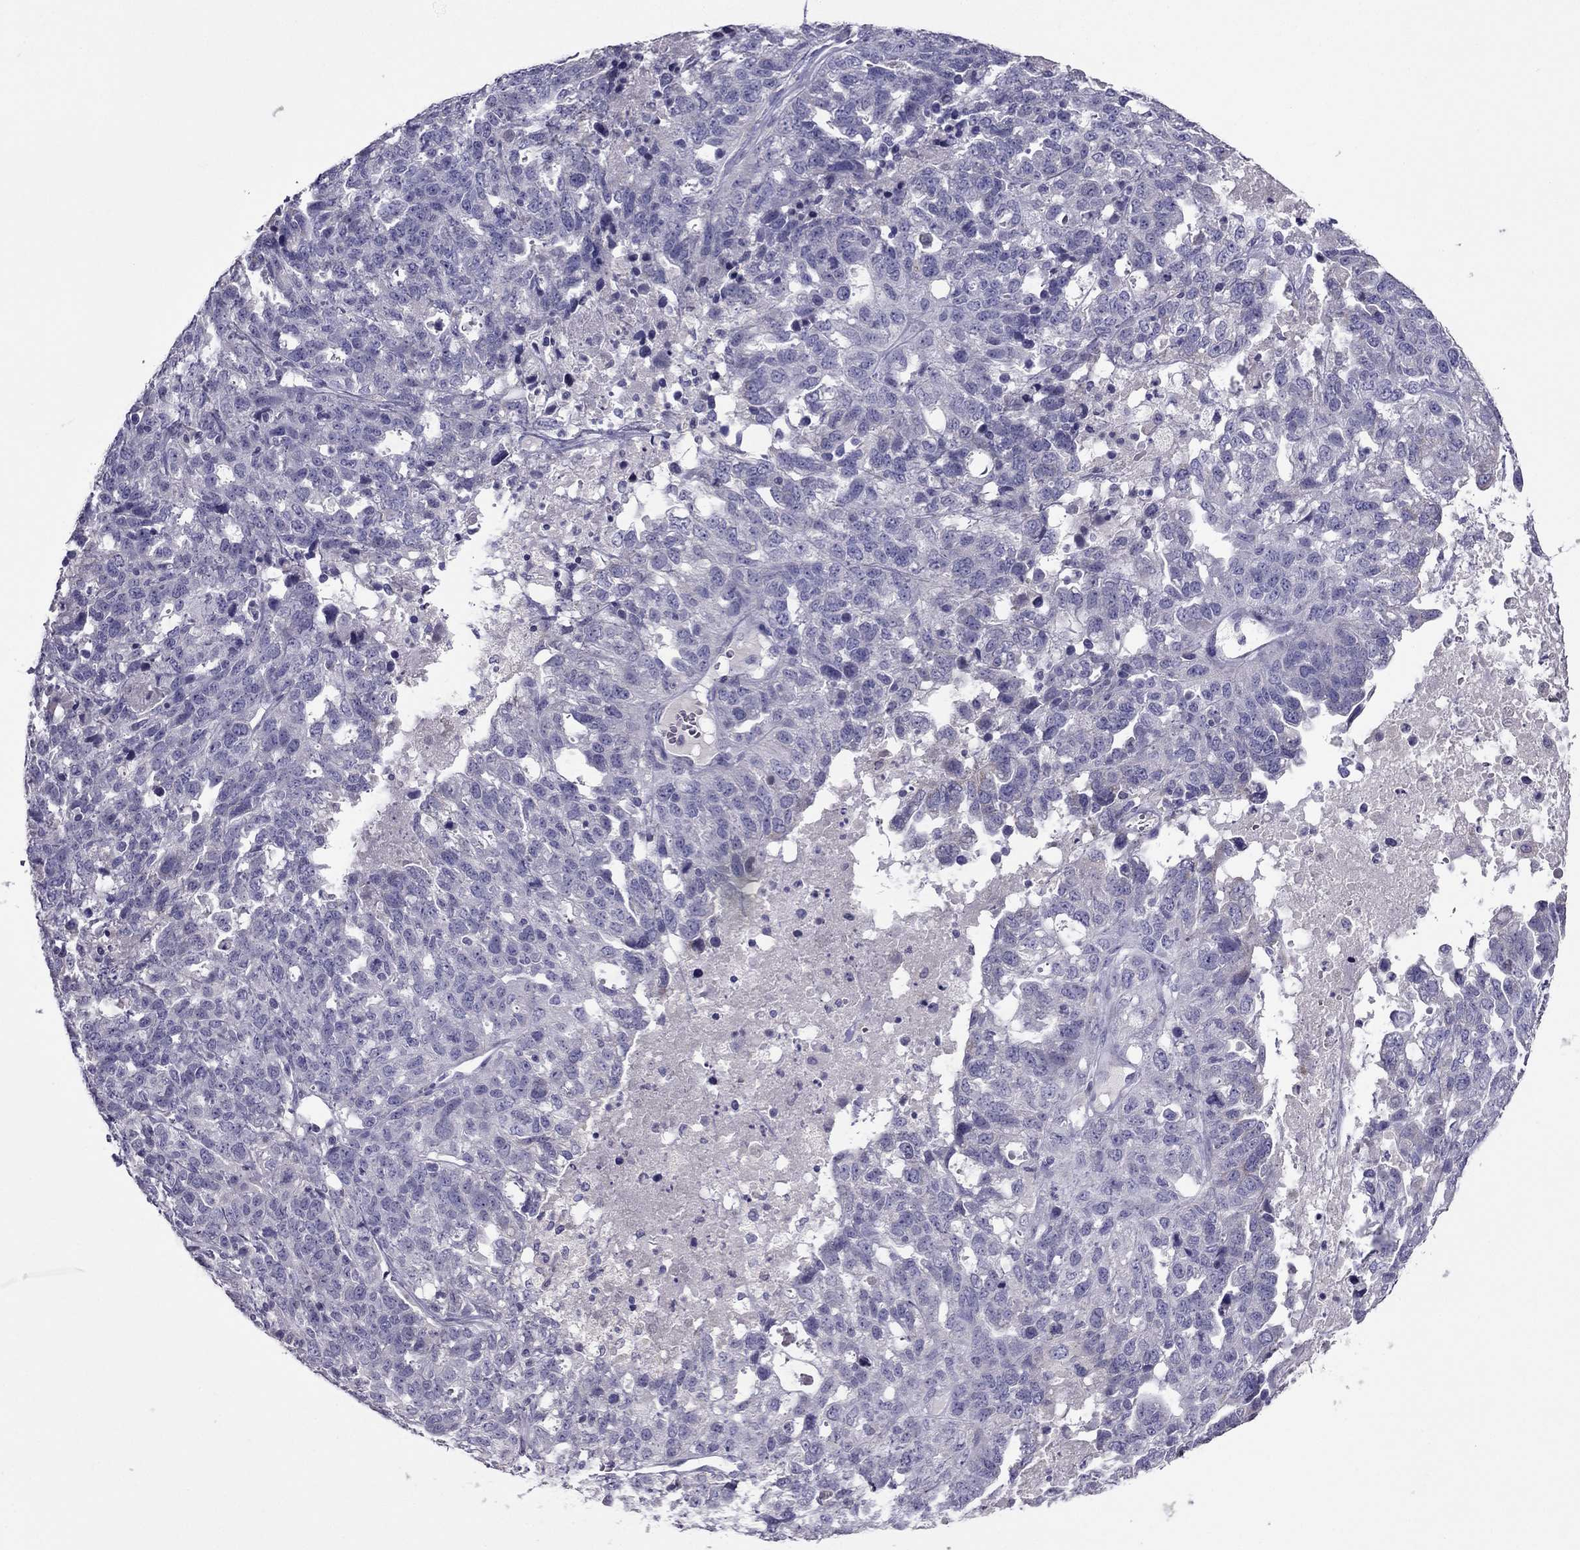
{"staining": {"intensity": "negative", "quantity": "none", "location": "none"}, "tissue": "ovarian cancer", "cell_type": "Tumor cells", "image_type": "cancer", "snomed": [{"axis": "morphology", "description": "Cystadenocarcinoma, serous, NOS"}, {"axis": "topography", "description": "Ovary"}], "caption": "DAB (3,3'-diaminobenzidine) immunohistochemical staining of ovarian cancer exhibits no significant positivity in tumor cells.", "gene": "RGS8", "patient": {"sex": "female", "age": 71}}